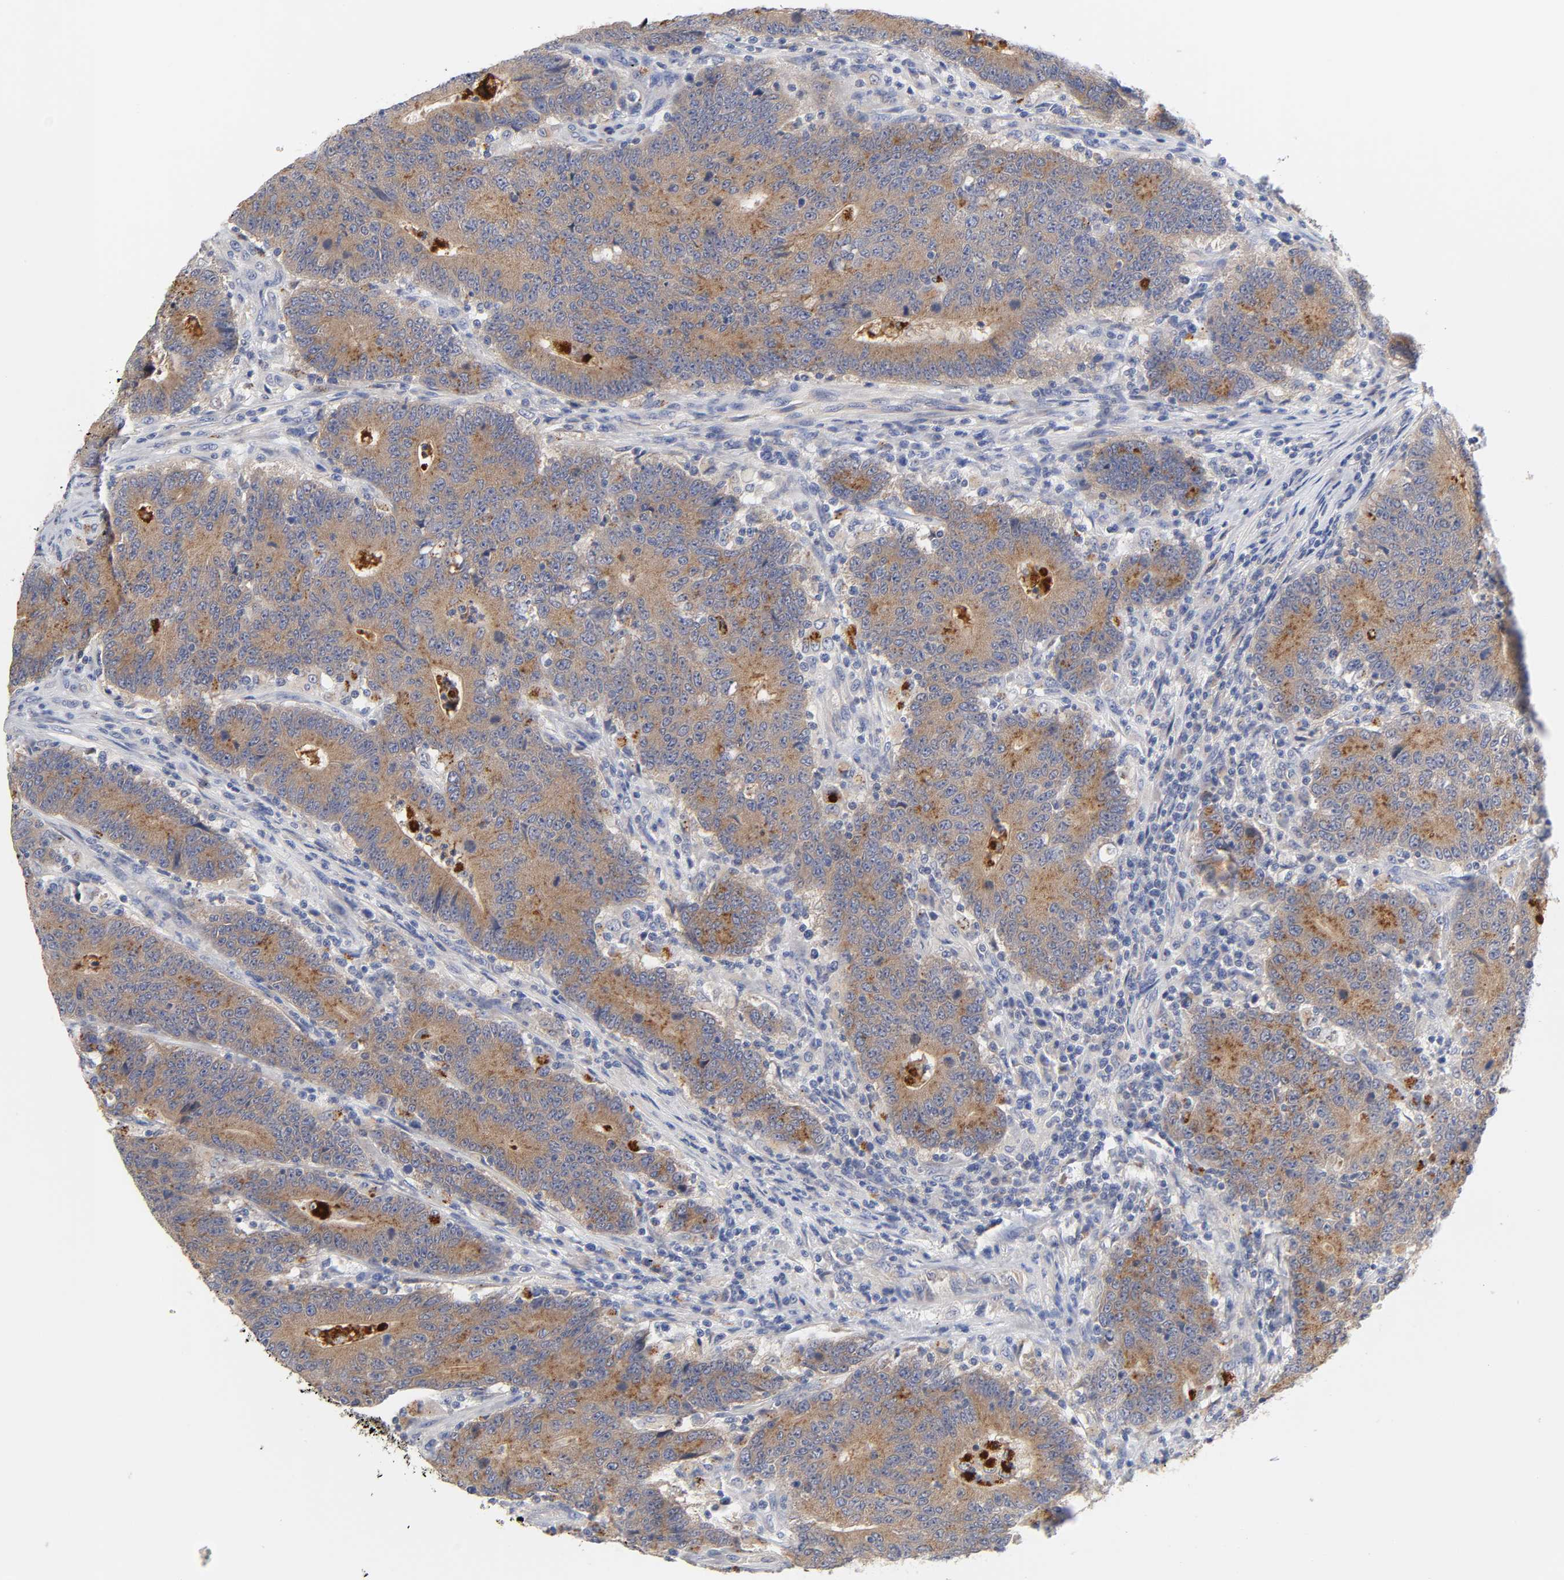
{"staining": {"intensity": "moderate", "quantity": ">75%", "location": "cytoplasmic/membranous"}, "tissue": "colorectal cancer", "cell_type": "Tumor cells", "image_type": "cancer", "snomed": [{"axis": "morphology", "description": "Normal tissue, NOS"}, {"axis": "morphology", "description": "Adenocarcinoma, NOS"}, {"axis": "topography", "description": "Colon"}], "caption": "This micrograph reveals colorectal adenocarcinoma stained with immunohistochemistry to label a protein in brown. The cytoplasmic/membranous of tumor cells show moderate positivity for the protein. Nuclei are counter-stained blue.", "gene": "C17orf75", "patient": {"sex": "female", "age": 75}}